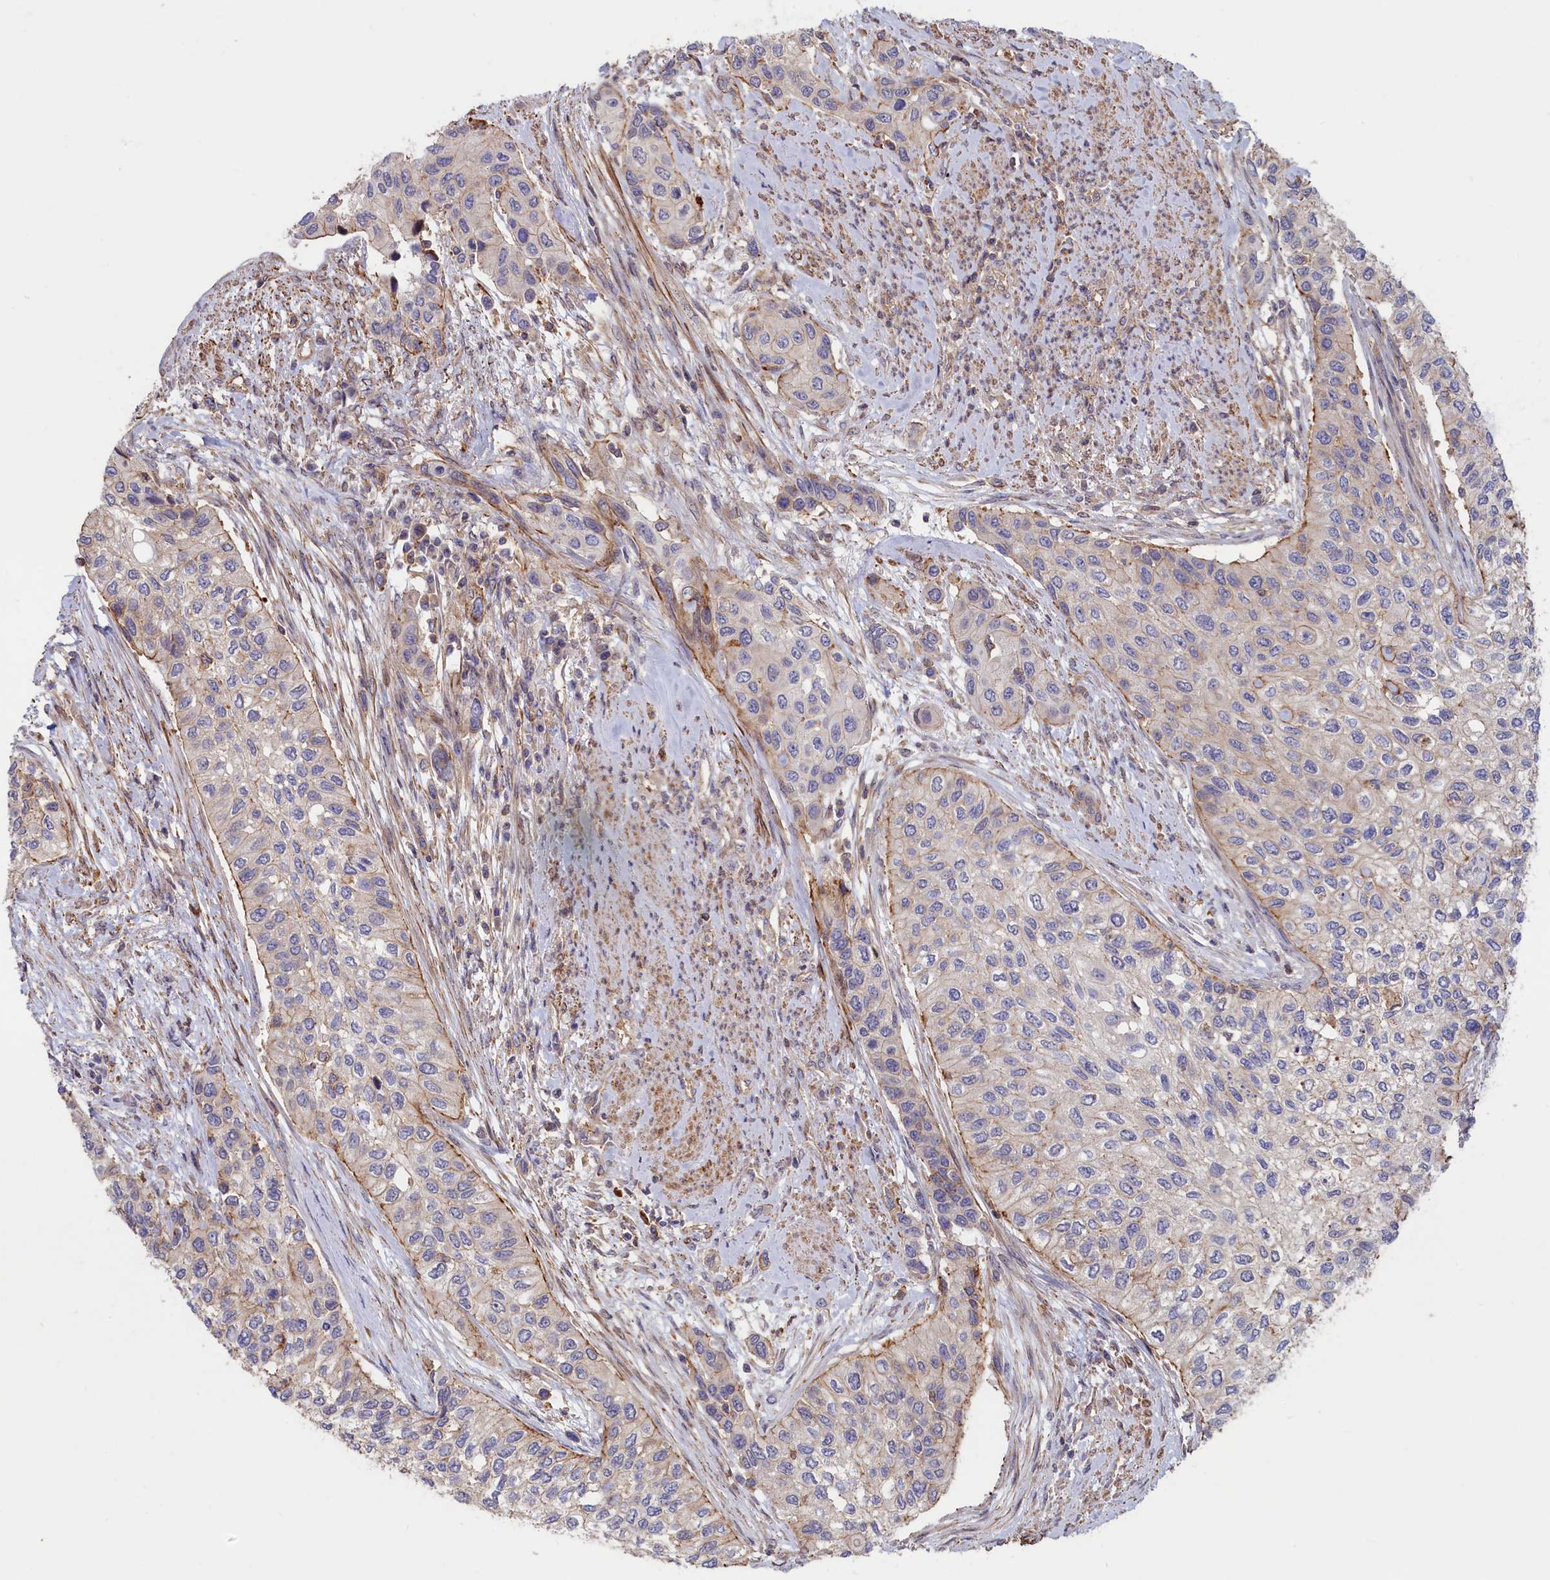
{"staining": {"intensity": "weak", "quantity": "<25%", "location": "cytoplasmic/membranous"}, "tissue": "urothelial cancer", "cell_type": "Tumor cells", "image_type": "cancer", "snomed": [{"axis": "morphology", "description": "Normal tissue, NOS"}, {"axis": "morphology", "description": "Urothelial carcinoma, High grade"}, {"axis": "topography", "description": "Vascular tissue"}, {"axis": "topography", "description": "Urinary bladder"}], "caption": "High power microscopy micrograph of an IHC histopathology image of urothelial carcinoma (high-grade), revealing no significant staining in tumor cells.", "gene": "ANKRD27", "patient": {"sex": "female", "age": 56}}